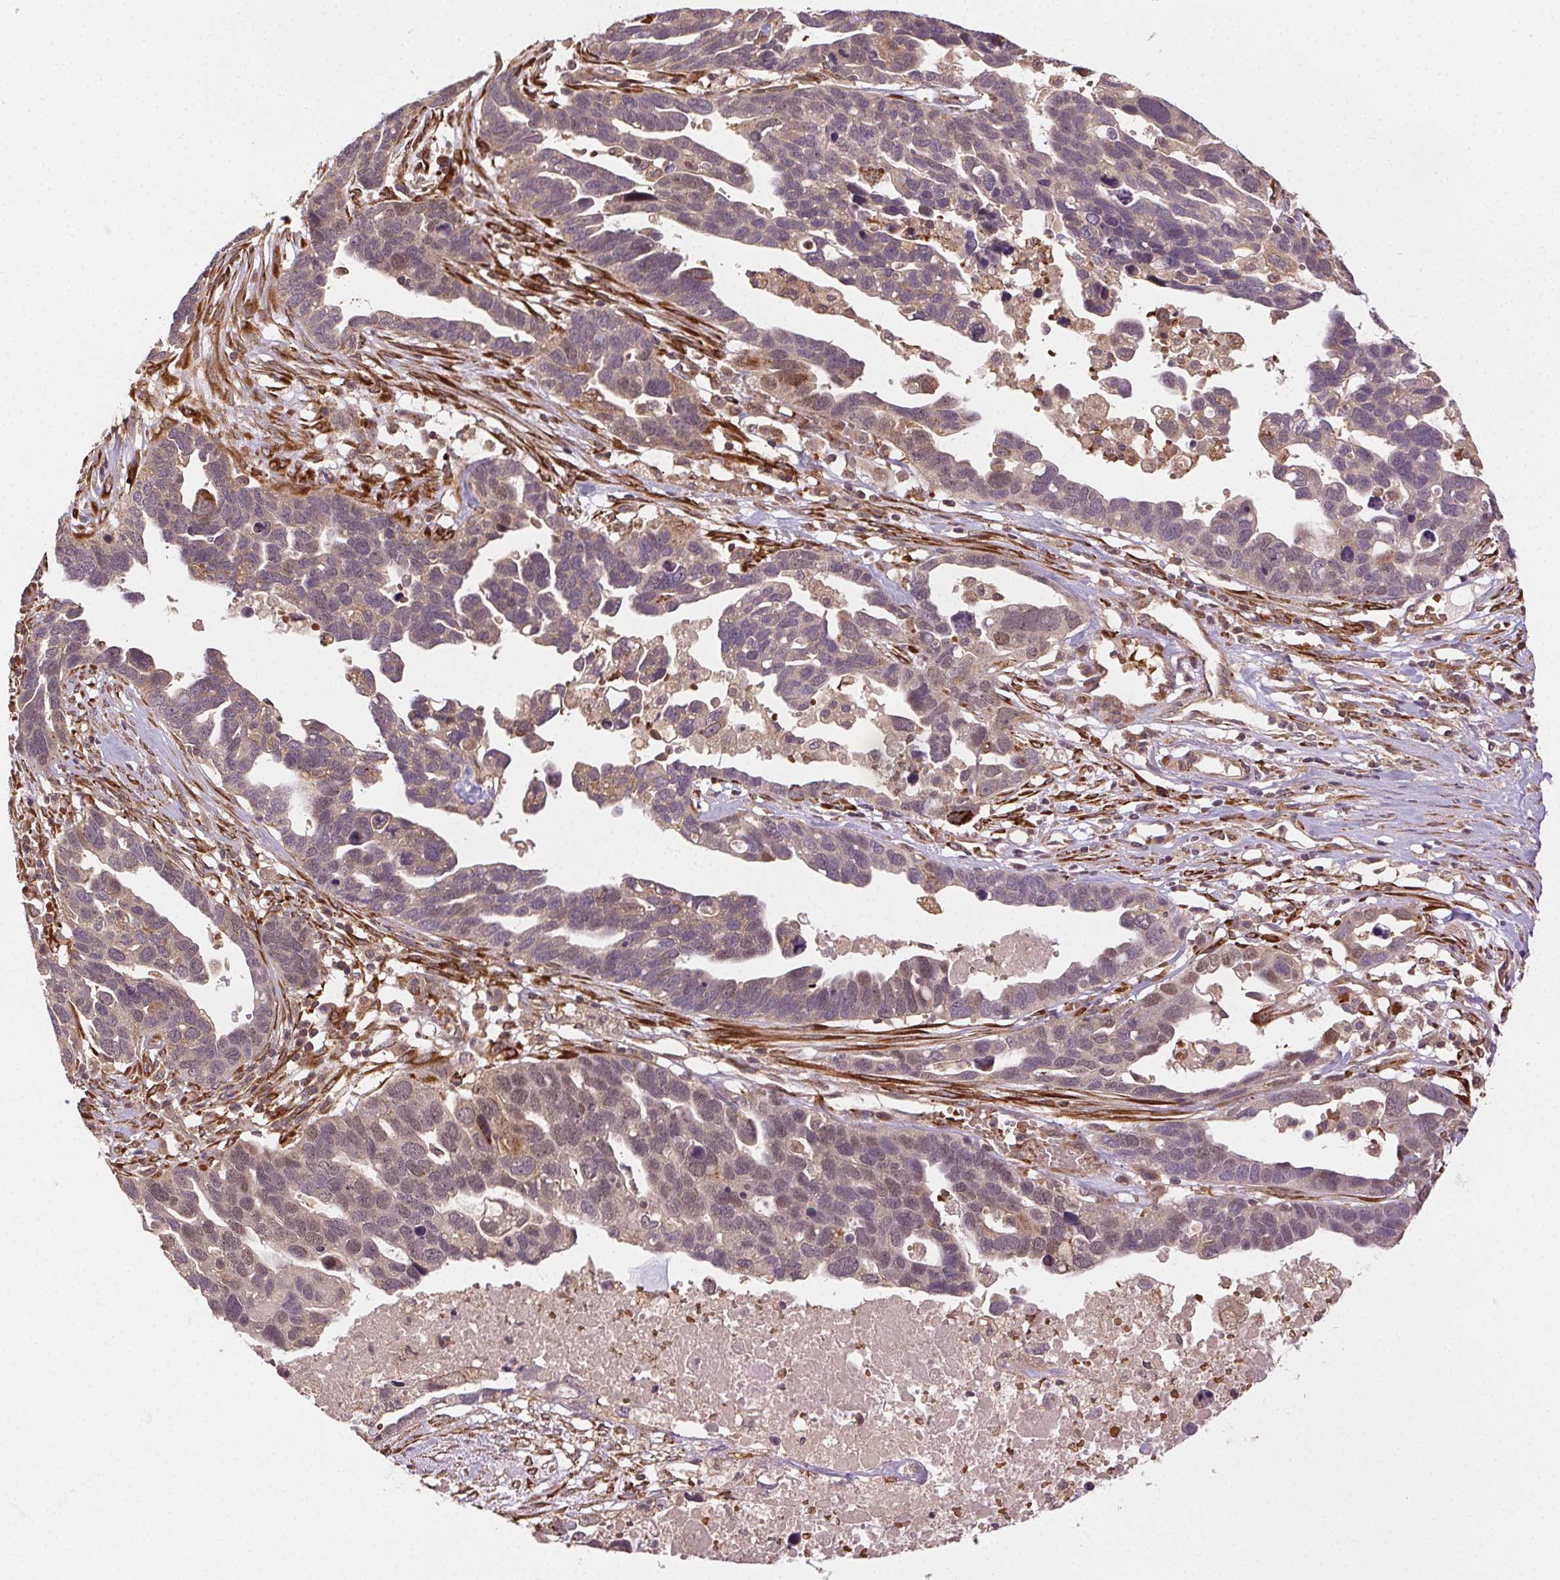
{"staining": {"intensity": "weak", "quantity": "25%-75%", "location": "cytoplasmic/membranous"}, "tissue": "ovarian cancer", "cell_type": "Tumor cells", "image_type": "cancer", "snomed": [{"axis": "morphology", "description": "Cystadenocarcinoma, serous, NOS"}, {"axis": "topography", "description": "Ovary"}], "caption": "Immunohistochemical staining of ovarian serous cystadenocarcinoma reveals weak cytoplasmic/membranous protein positivity in approximately 25%-75% of tumor cells.", "gene": "KLHL15", "patient": {"sex": "female", "age": 54}}